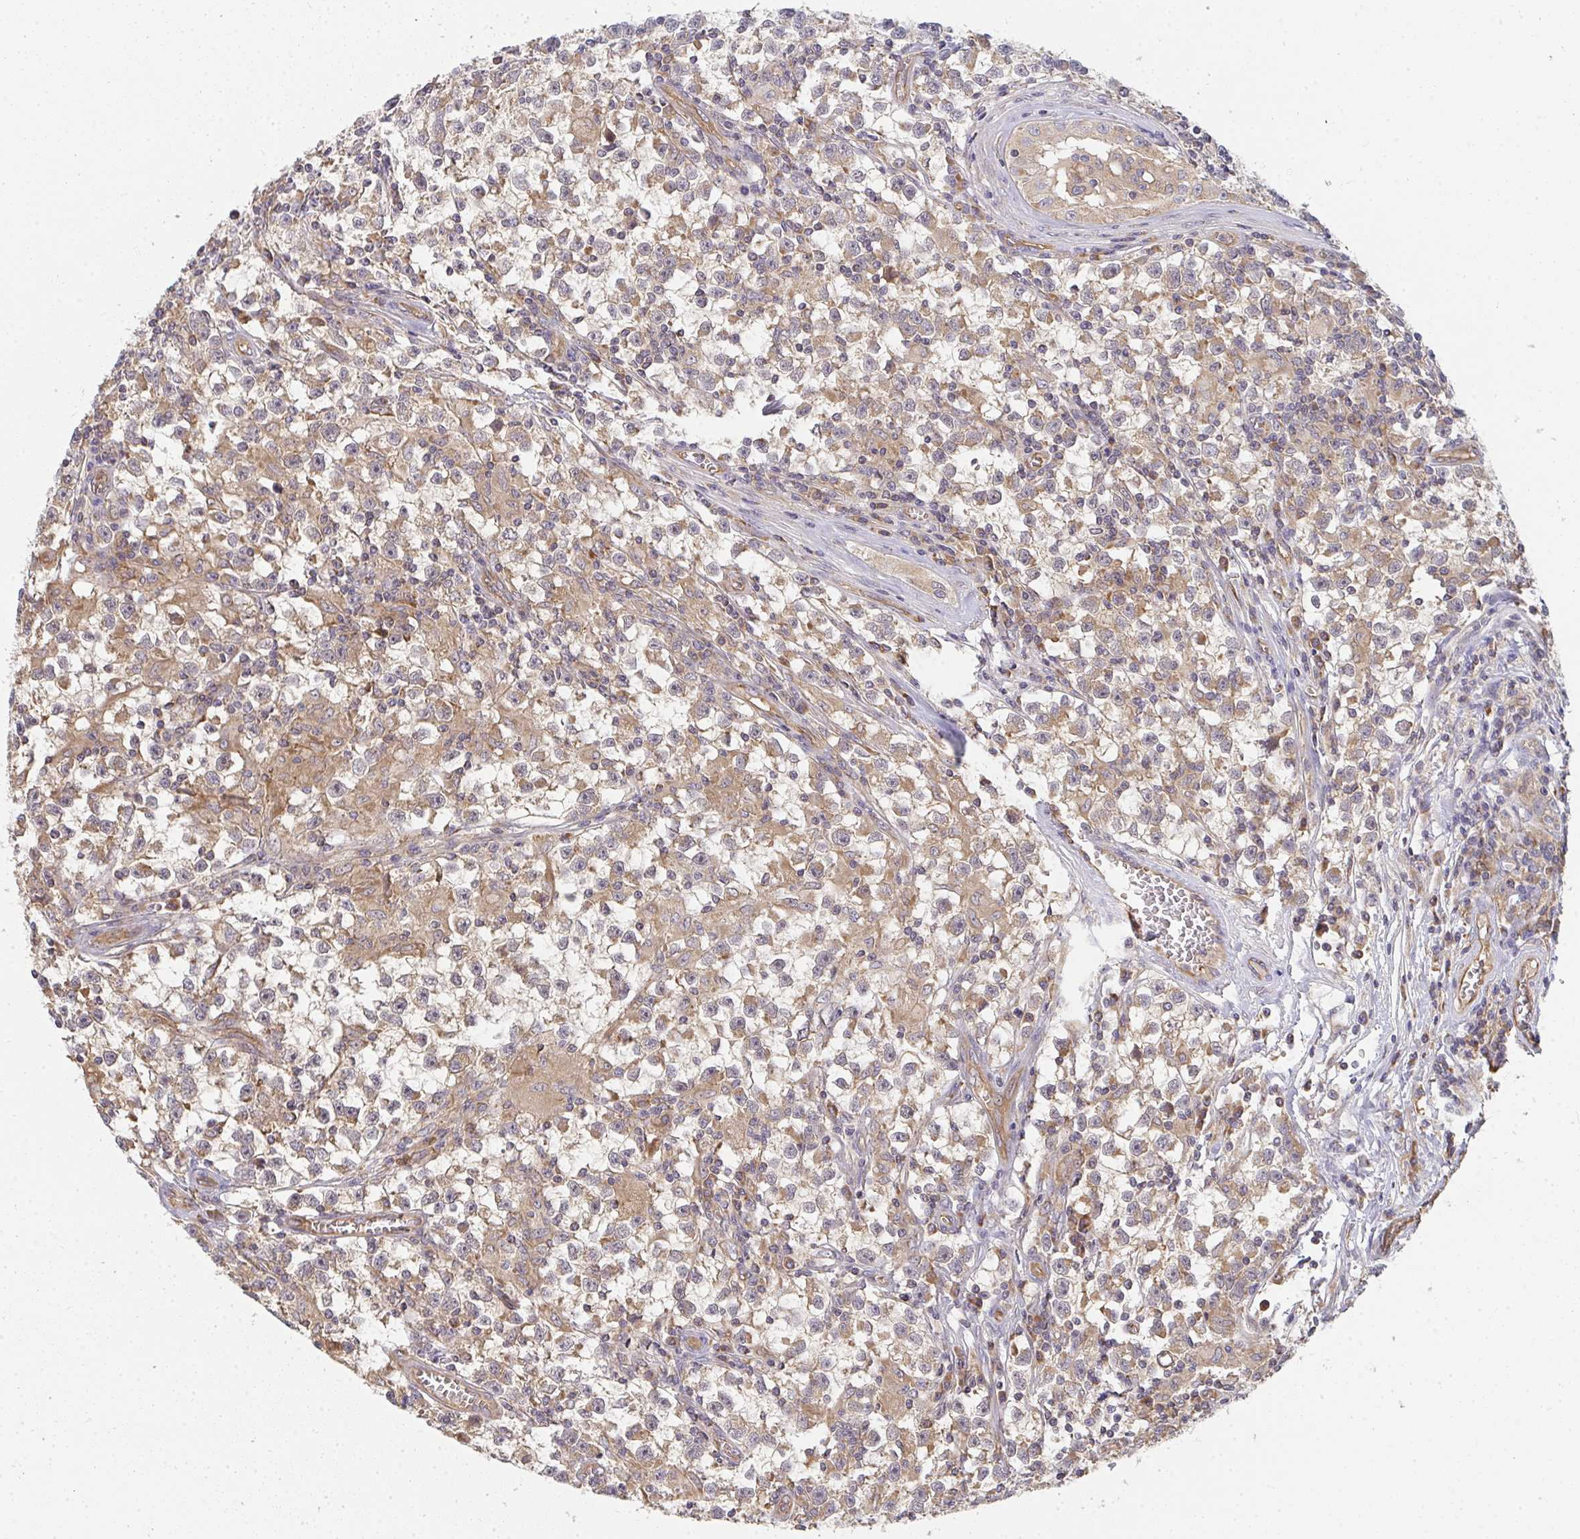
{"staining": {"intensity": "moderate", "quantity": "<25%", "location": "cytoplasmic/membranous"}, "tissue": "testis cancer", "cell_type": "Tumor cells", "image_type": "cancer", "snomed": [{"axis": "morphology", "description": "Seminoma, NOS"}, {"axis": "topography", "description": "Testis"}], "caption": "Immunohistochemical staining of testis cancer exhibits moderate cytoplasmic/membranous protein positivity in approximately <25% of tumor cells.", "gene": "B4GALT6", "patient": {"sex": "male", "age": 31}}